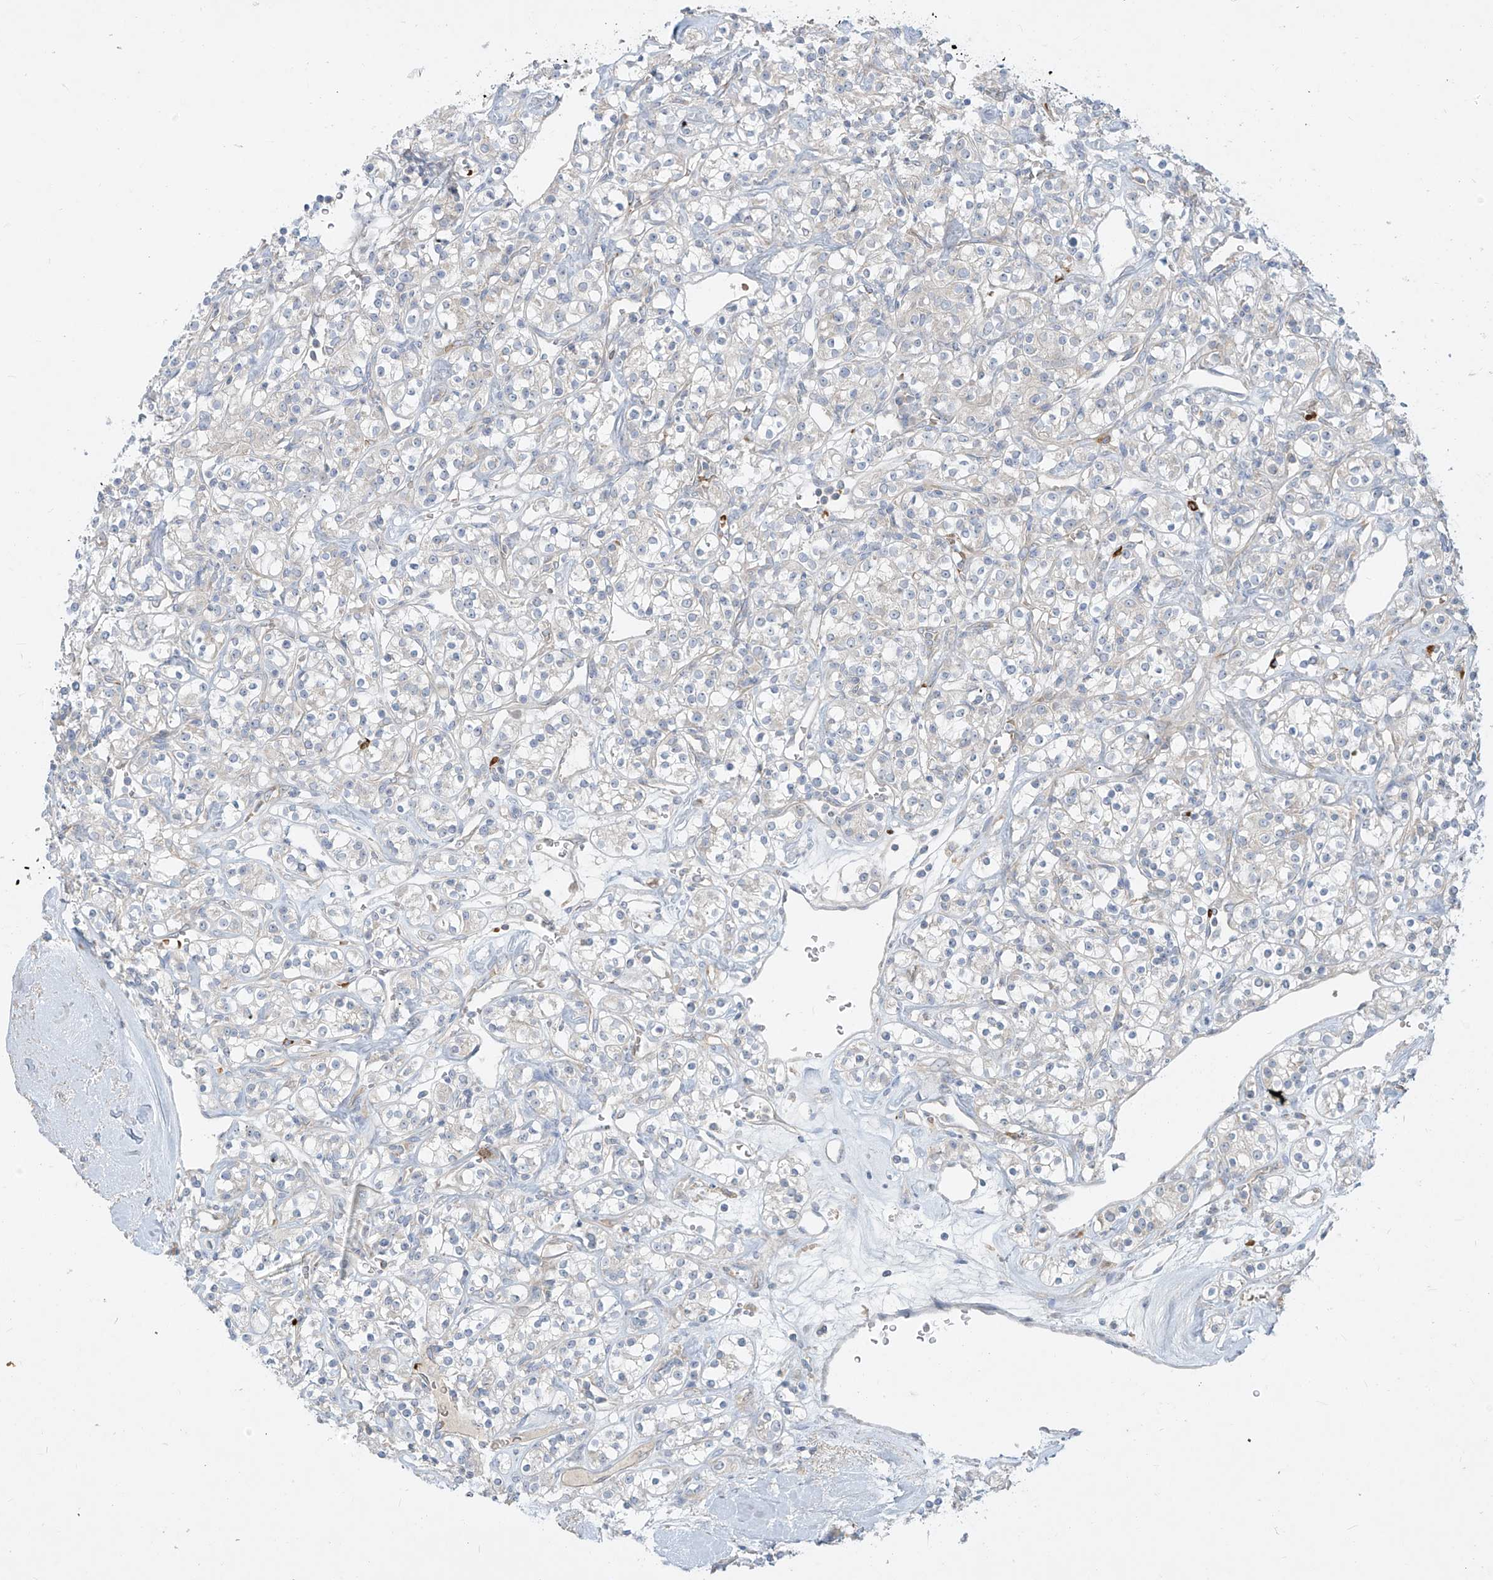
{"staining": {"intensity": "negative", "quantity": "none", "location": "none"}, "tissue": "renal cancer", "cell_type": "Tumor cells", "image_type": "cancer", "snomed": [{"axis": "morphology", "description": "Adenocarcinoma, NOS"}, {"axis": "topography", "description": "Kidney"}], "caption": "Tumor cells show no significant expression in renal cancer (adenocarcinoma). (Stains: DAB (3,3'-diaminobenzidine) IHC with hematoxylin counter stain, Microscopy: brightfield microscopy at high magnification).", "gene": "DGKQ", "patient": {"sex": "male", "age": 77}}